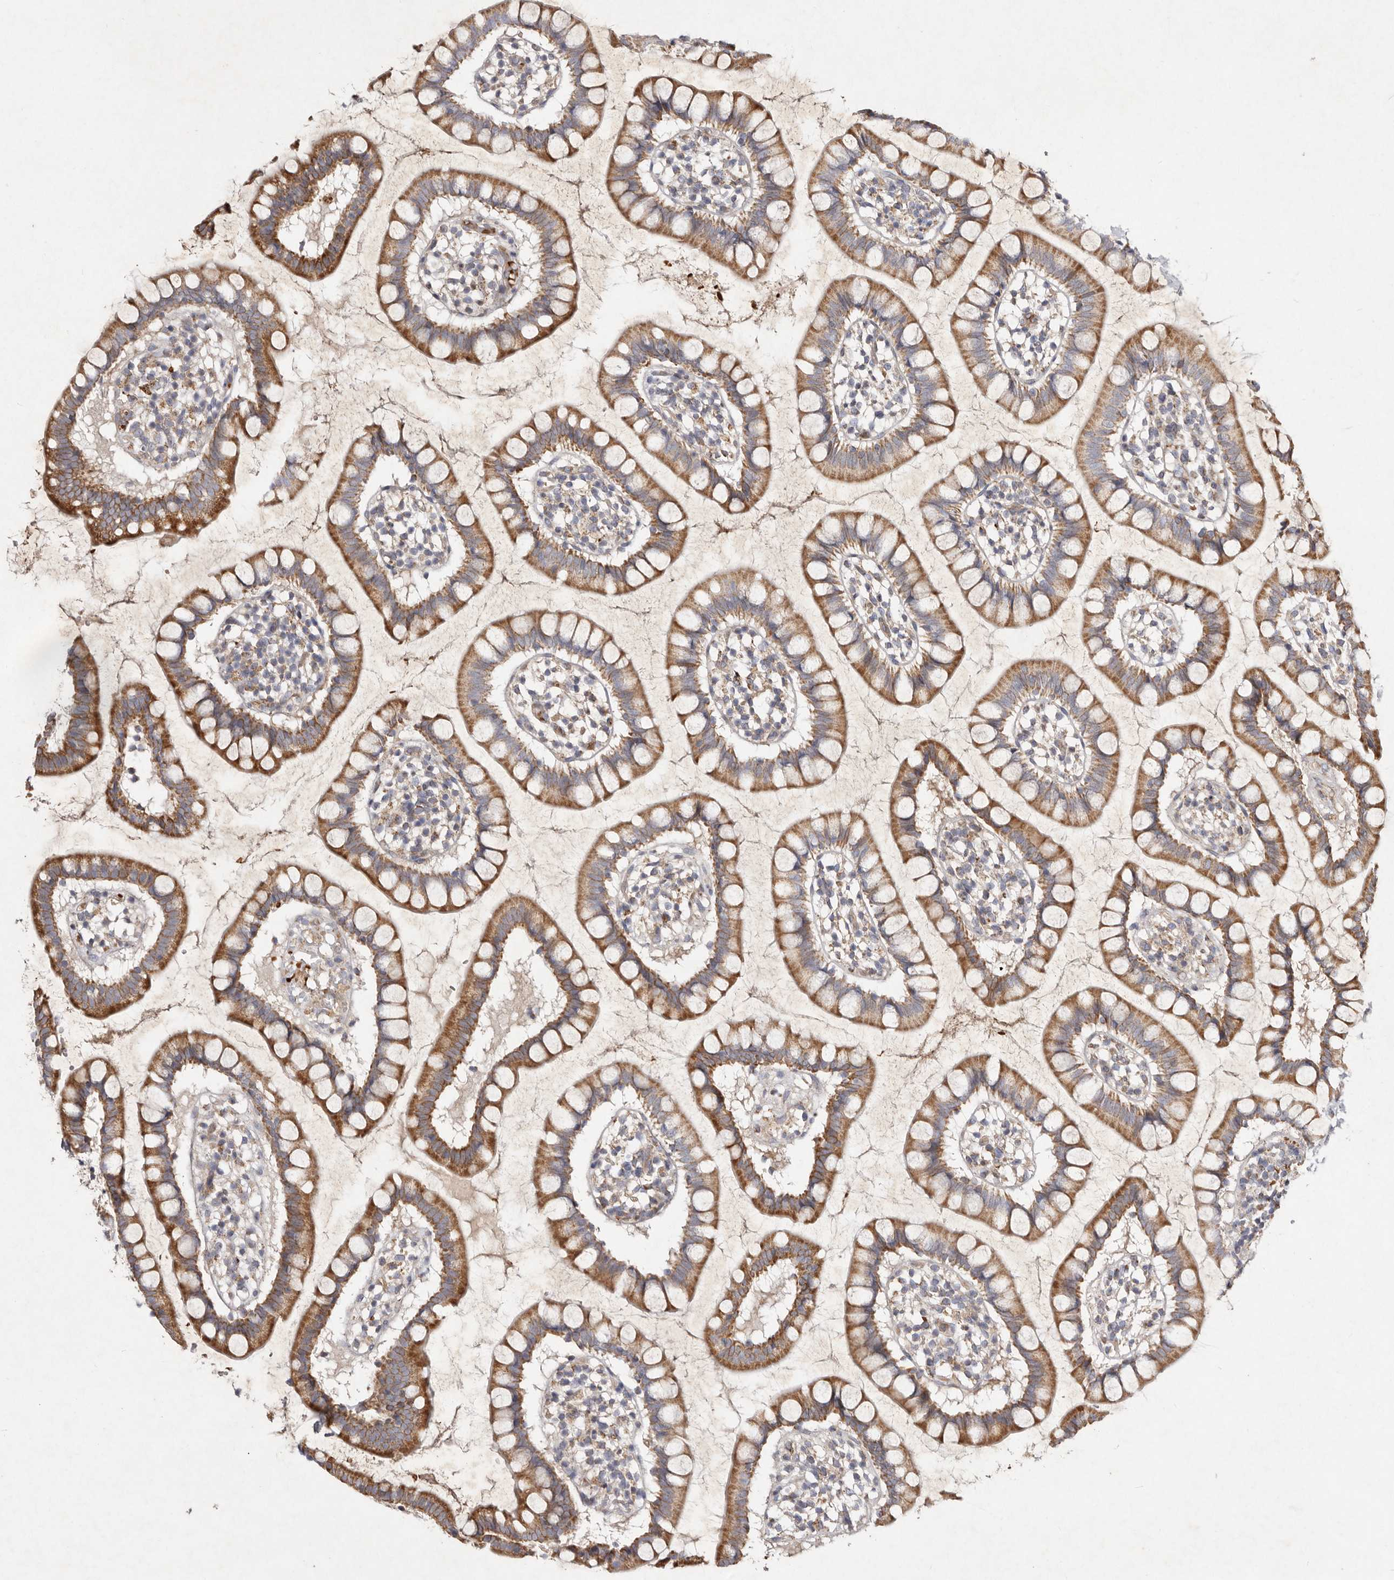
{"staining": {"intensity": "moderate", "quantity": ">75%", "location": "cytoplasmic/membranous"}, "tissue": "small intestine", "cell_type": "Glandular cells", "image_type": "normal", "snomed": [{"axis": "morphology", "description": "Normal tissue, NOS"}, {"axis": "topography", "description": "Small intestine"}], "caption": "Protein expression analysis of benign small intestine displays moderate cytoplasmic/membranous positivity in about >75% of glandular cells. The staining is performed using DAB brown chromogen to label protein expression. The nuclei are counter-stained blue using hematoxylin.", "gene": "SLC25A20", "patient": {"sex": "female", "age": 84}}